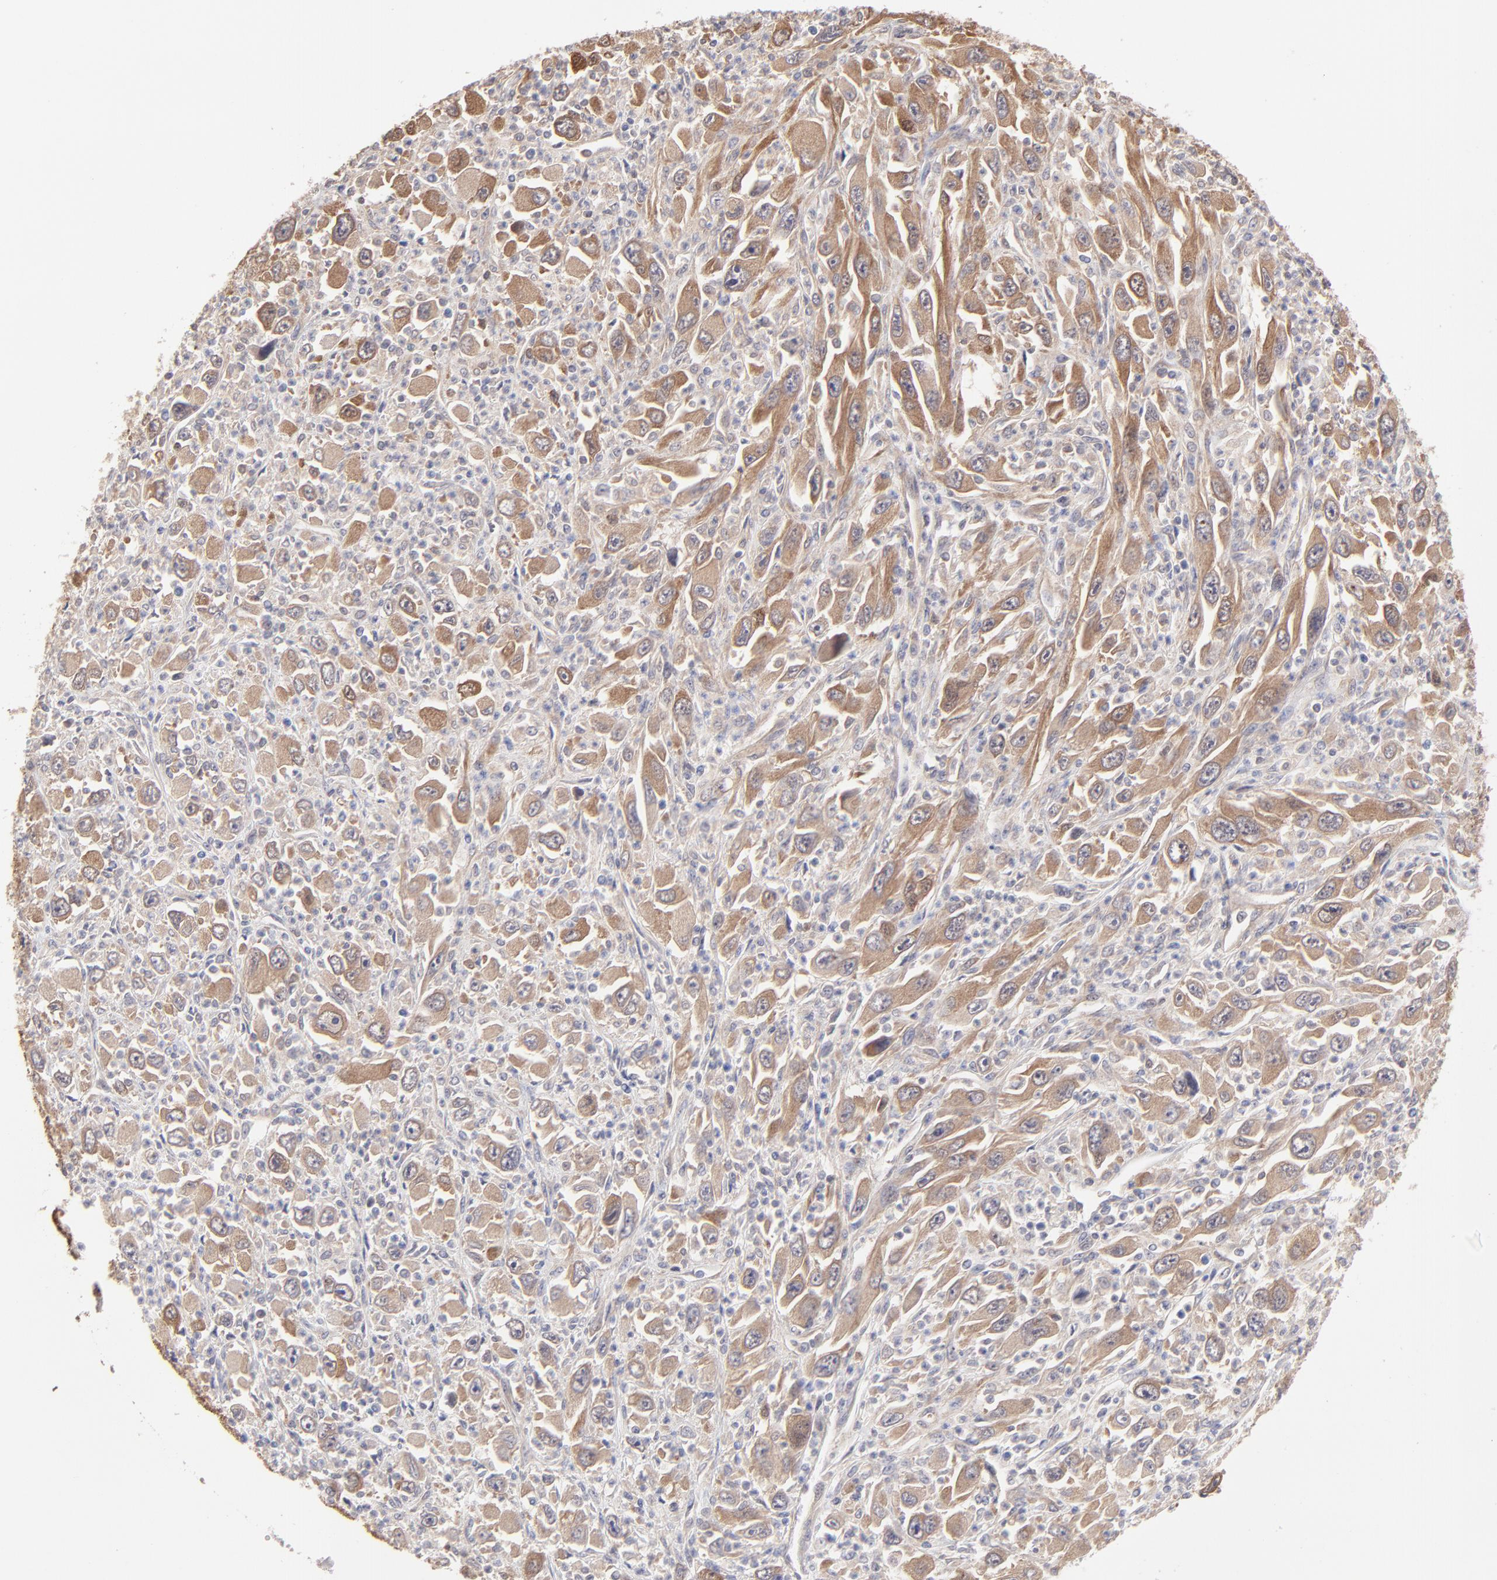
{"staining": {"intensity": "moderate", "quantity": ">75%", "location": "cytoplasmic/membranous"}, "tissue": "melanoma", "cell_type": "Tumor cells", "image_type": "cancer", "snomed": [{"axis": "morphology", "description": "Malignant melanoma, Metastatic site"}, {"axis": "topography", "description": "Skin"}], "caption": "A micrograph of human melanoma stained for a protein demonstrates moderate cytoplasmic/membranous brown staining in tumor cells. The staining was performed using DAB to visualize the protein expression in brown, while the nuclei were stained in blue with hematoxylin (Magnification: 20x).", "gene": "GART", "patient": {"sex": "female", "age": 56}}